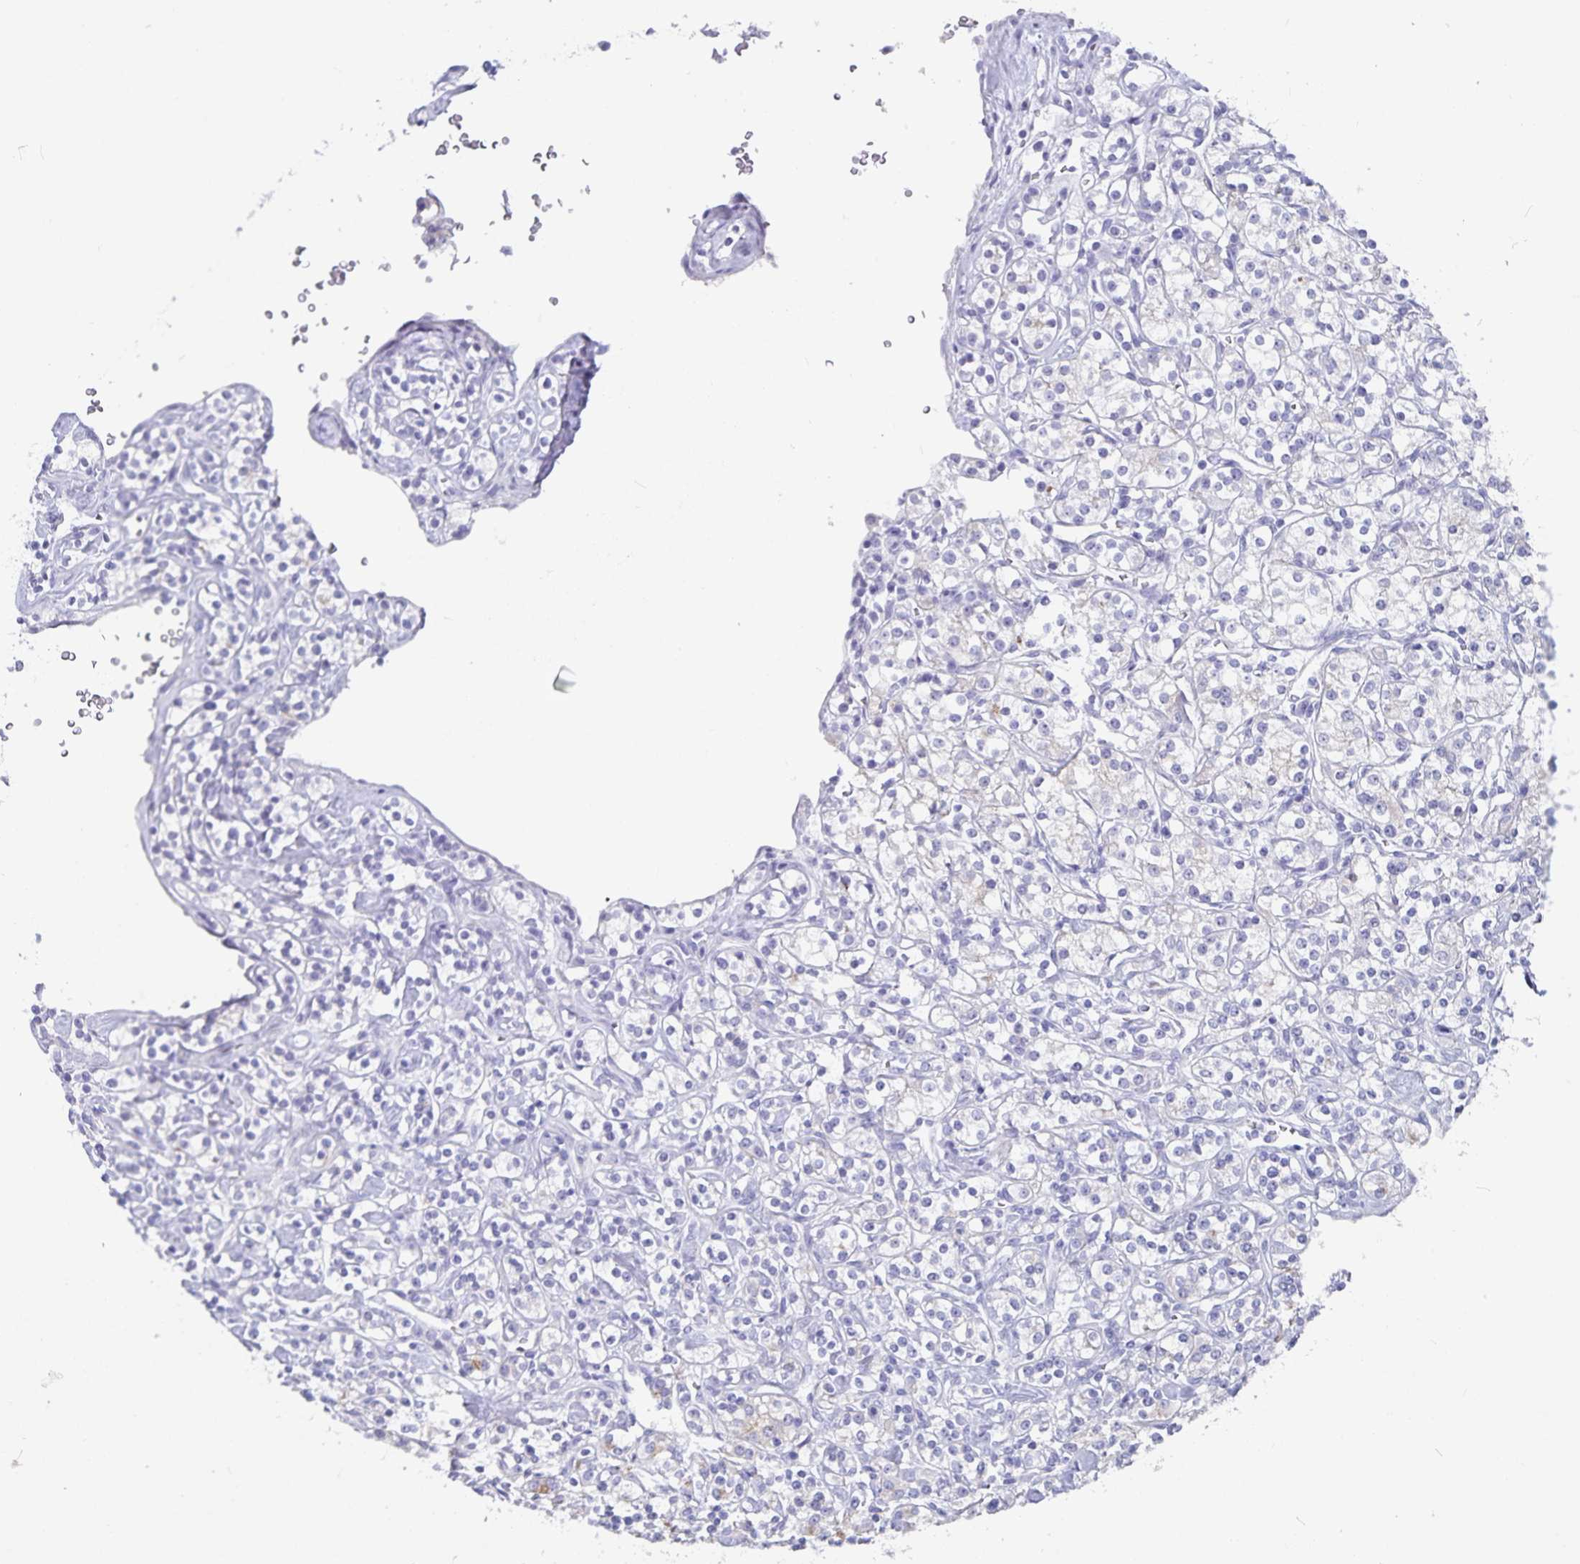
{"staining": {"intensity": "negative", "quantity": "none", "location": "none"}, "tissue": "renal cancer", "cell_type": "Tumor cells", "image_type": "cancer", "snomed": [{"axis": "morphology", "description": "Adenocarcinoma, NOS"}, {"axis": "topography", "description": "Kidney"}], "caption": "A micrograph of human renal adenocarcinoma is negative for staining in tumor cells.", "gene": "PLAC1", "patient": {"sex": "male", "age": 77}}